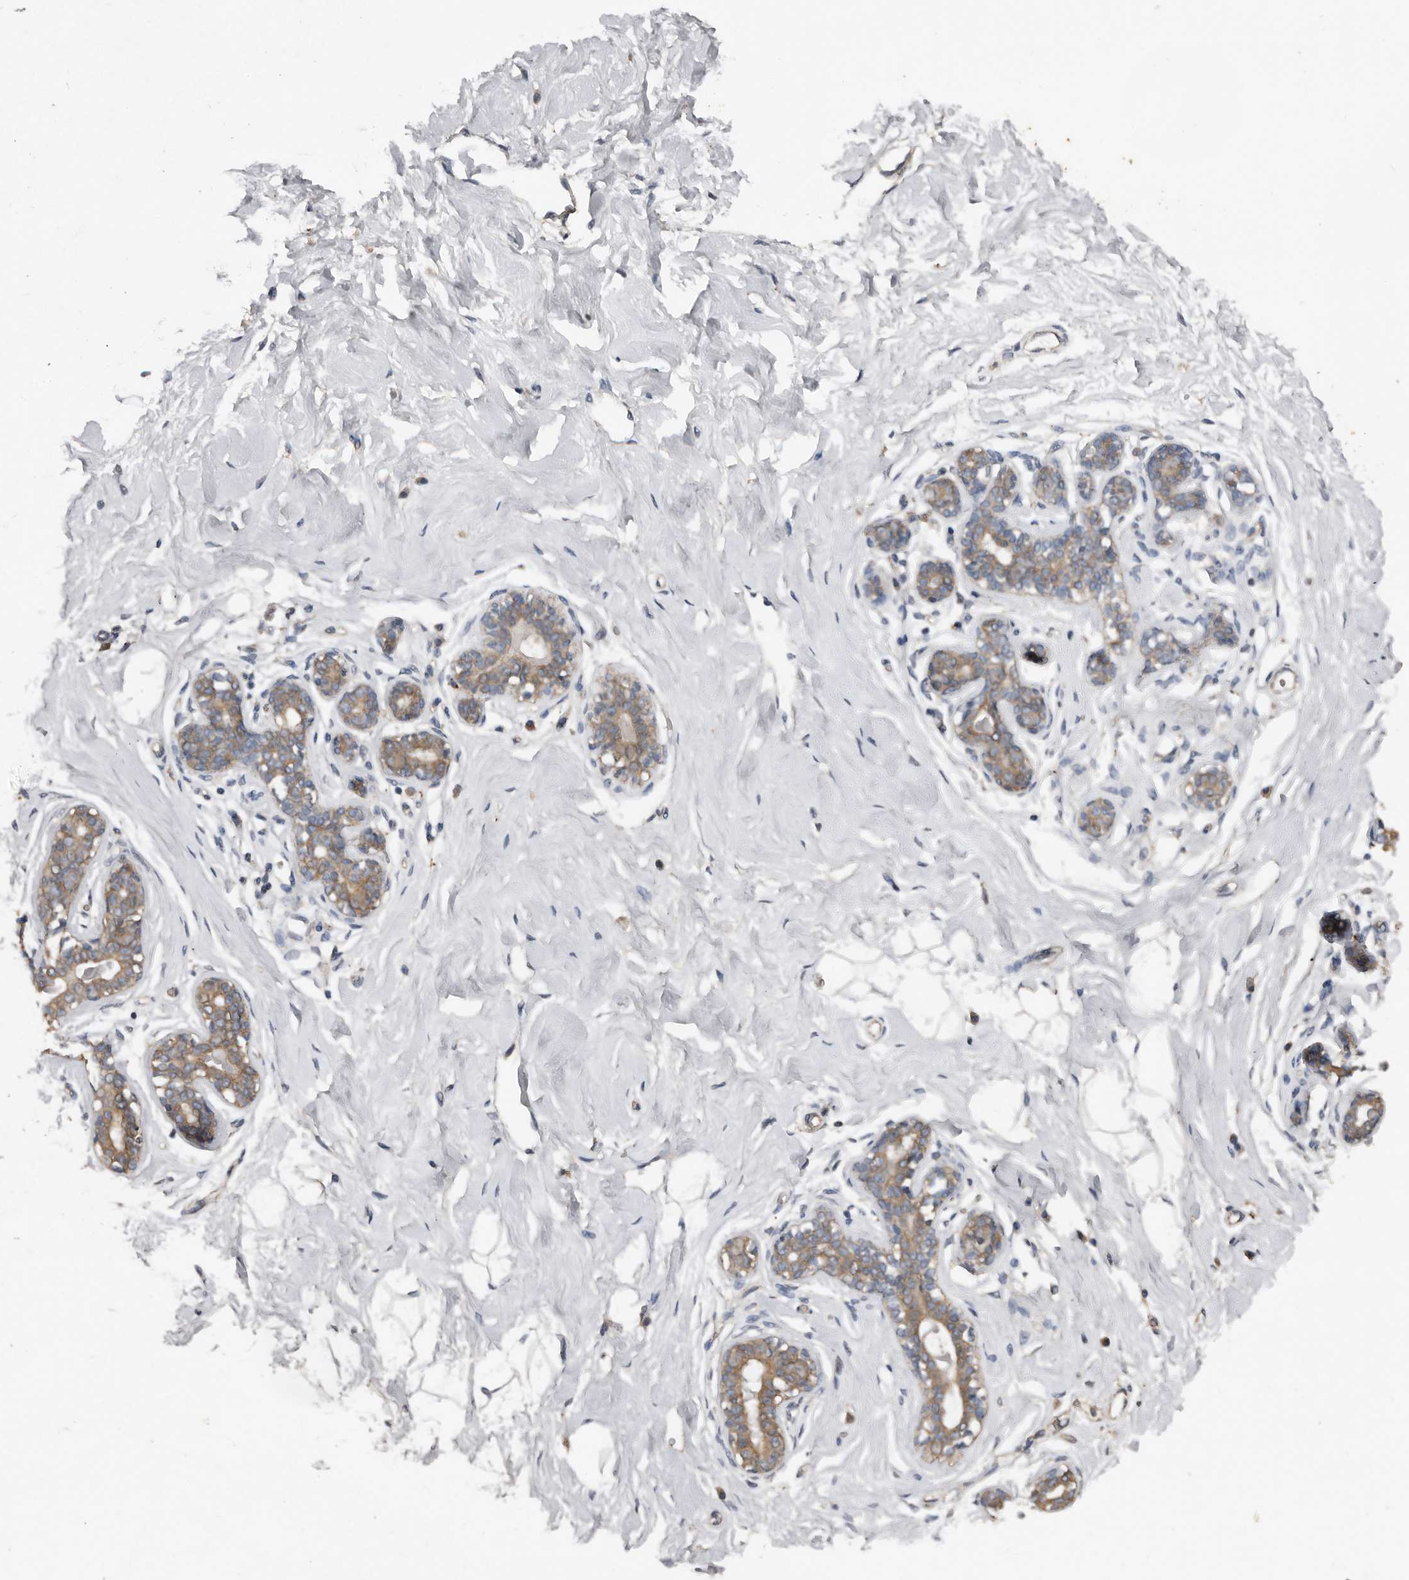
{"staining": {"intensity": "negative", "quantity": "none", "location": "none"}, "tissue": "breast", "cell_type": "Adipocytes", "image_type": "normal", "snomed": [{"axis": "morphology", "description": "Normal tissue, NOS"}, {"axis": "morphology", "description": "Adenoma, NOS"}, {"axis": "topography", "description": "Breast"}], "caption": "An immunohistochemistry image of unremarkable breast is shown. There is no staining in adipocytes of breast.", "gene": "HYAL4", "patient": {"sex": "female", "age": 23}}